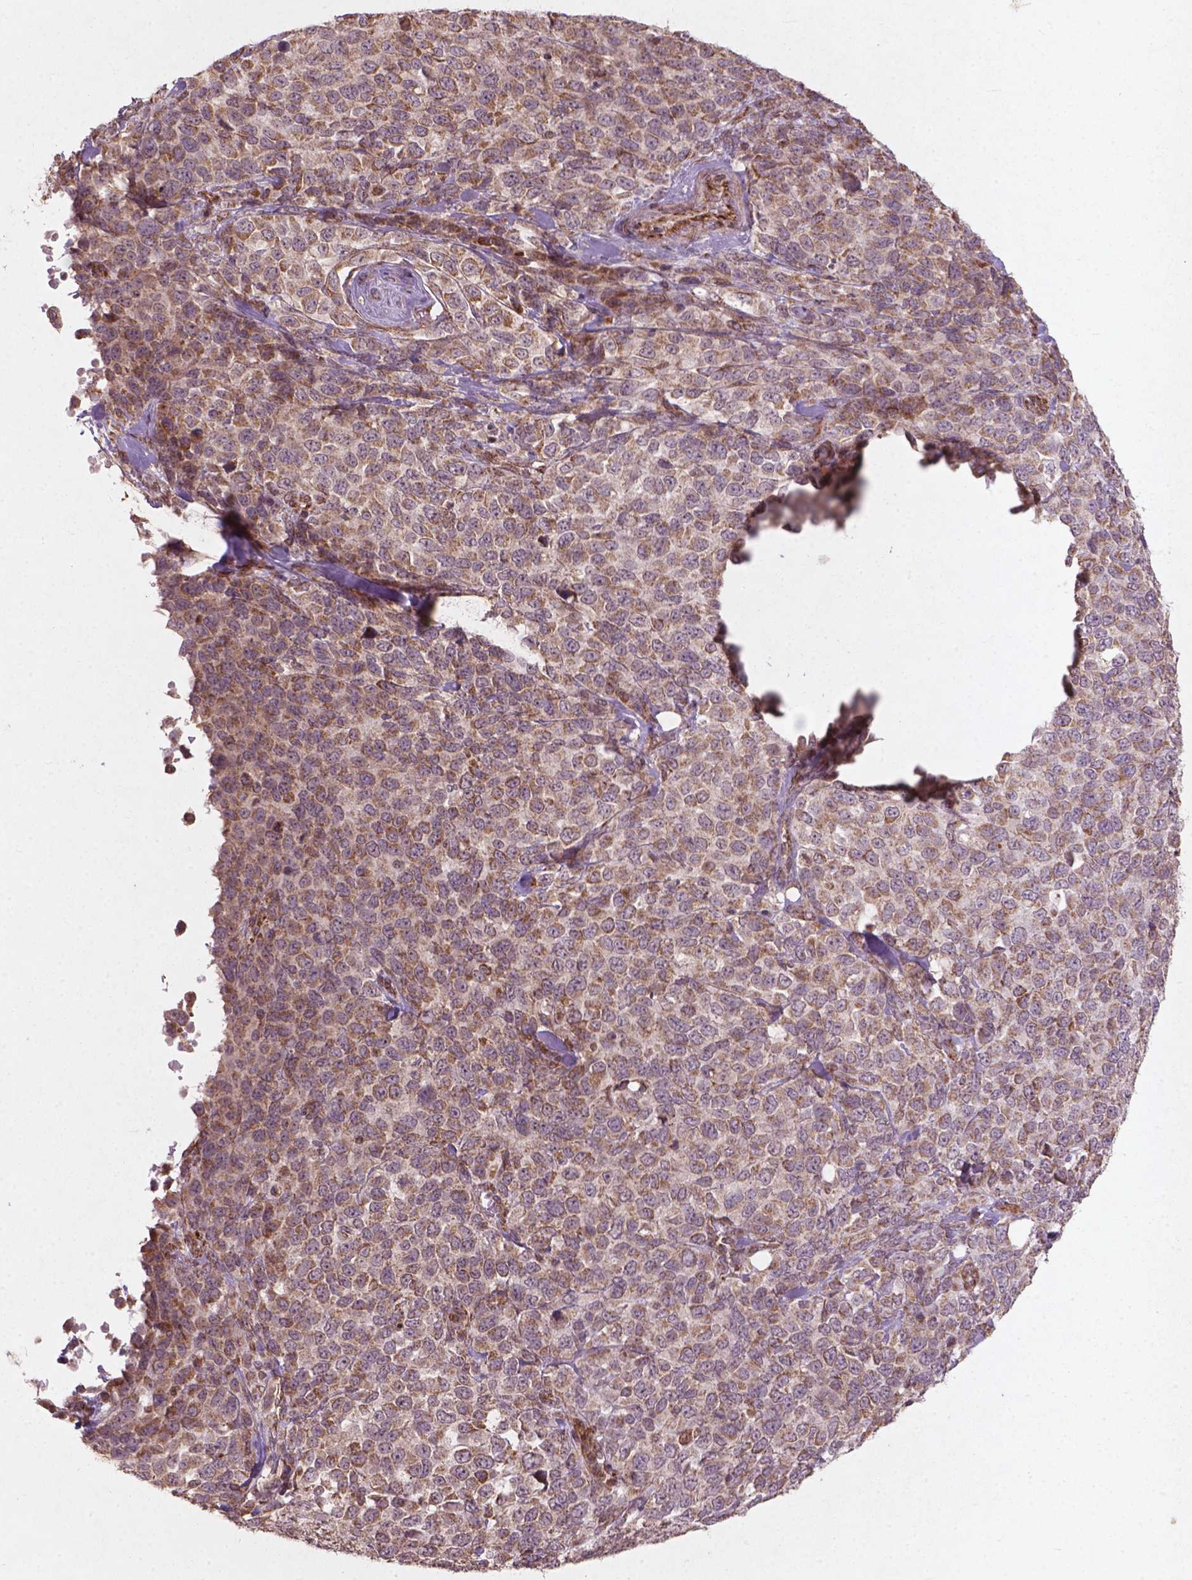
{"staining": {"intensity": "weak", "quantity": "25%-75%", "location": "cytoplasmic/membranous"}, "tissue": "melanoma", "cell_type": "Tumor cells", "image_type": "cancer", "snomed": [{"axis": "morphology", "description": "Malignant melanoma, Metastatic site"}, {"axis": "topography", "description": "Skin"}], "caption": "Immunohistochemical staining of human malignant melanoma (metastatic site) reveals weak cytoplasmic/membranous protein expression in approximately 25%-75% of tumor cells.", "gene": "SMAD2", "patient": {"sex": "male", "age": 84}}